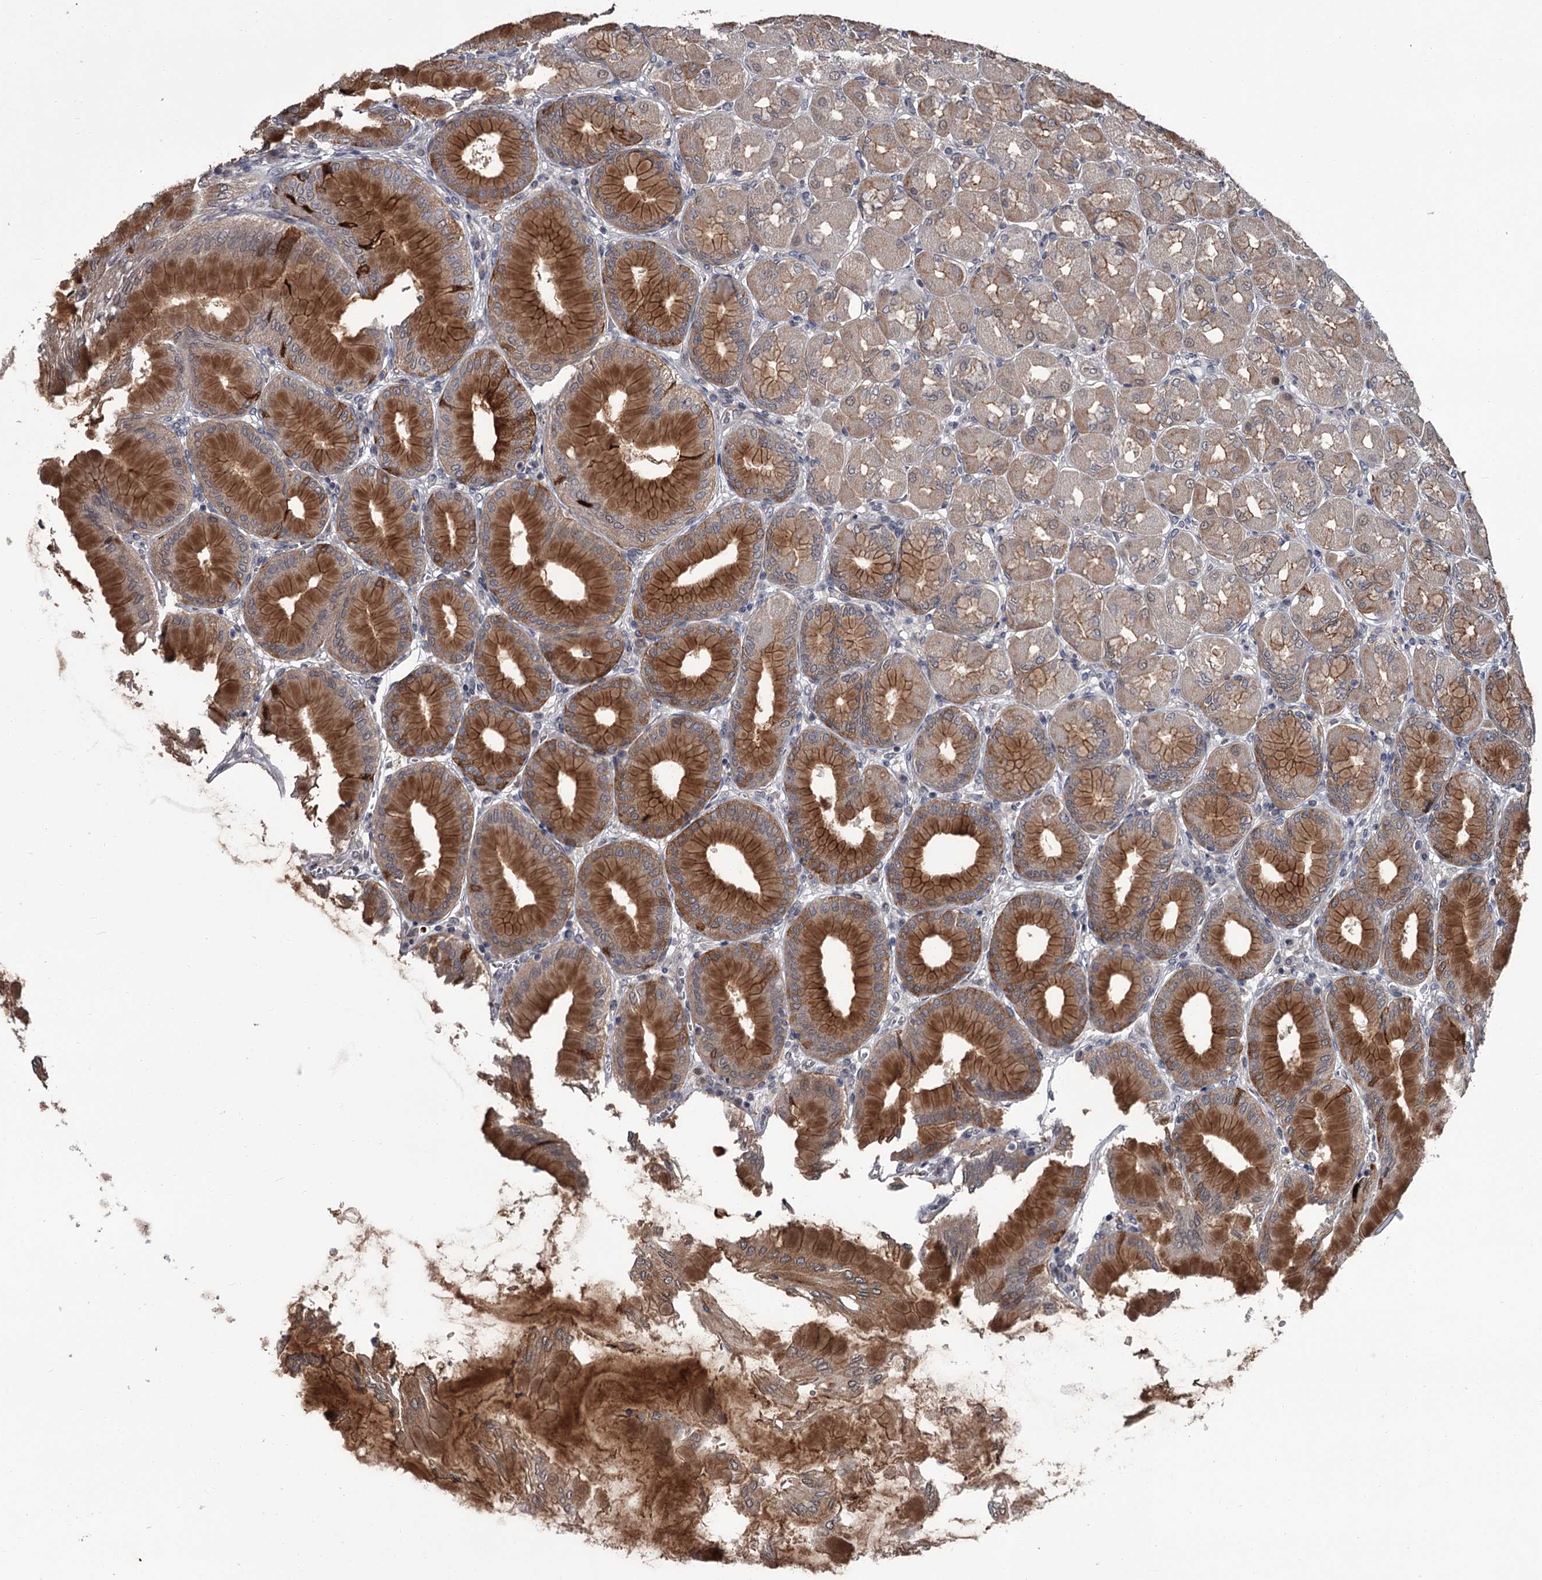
{"staining": {"intensity": "strong", "quantity": "25%-75%", "location": "cytoplasmic/membranous"}, "tissue": "stomach", "cell_type": "Glandular cells", "image_type": "normal", "snomed": [{"axis": "morphology", "description": "Normal tissue, NOS"}, {"axis": "topography", "description": "Stomach, upper"}], "caption": "DAB immunohistochemical staining of normal human stomach demonstrates strong cytoplasmic/membranous protein positivity in approximately 25%-75% of glandular cells.", "gene": "DAO", "patient": {"sex": "female", "age": 56}}